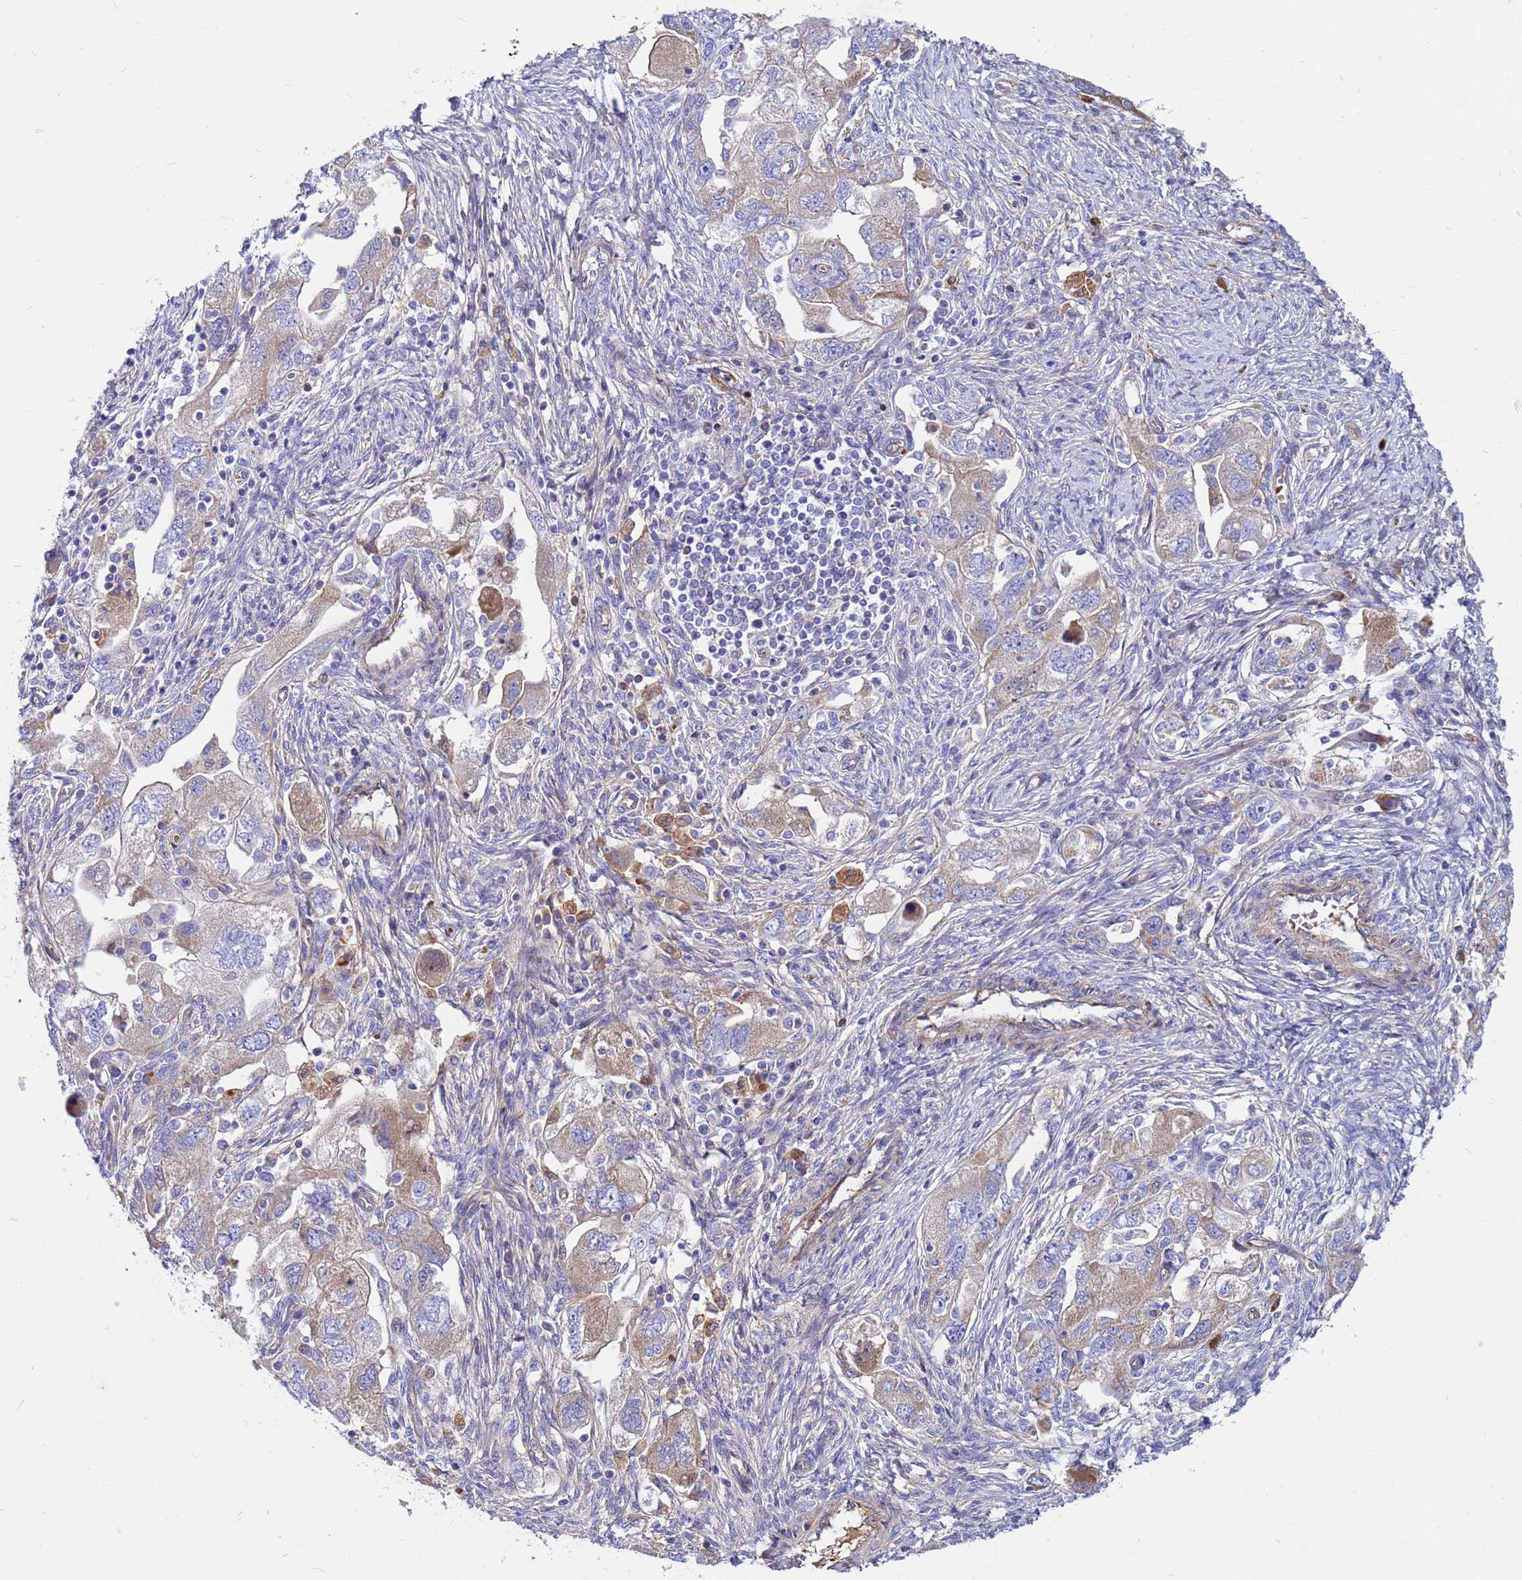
{"staining": {"intensity": "weak", "quantity": "25%-75%", "location": "cytoplasmic/membranous"}, "tissue": "ovarian cancer", "cell_type": "Tumor cells", "image_type": "cancer", "snomed": [{"axis": "morphology", "description": "Carcinoma, NOS"}, {"axis": "morphology", "description": "Cystadenocarcinoma, serous, NOS"}, {"axis": "topography", "description": "Ovary"}], "caption": "Ovarian serous cystadenocarcinoma stained for a protein demonstrates weak cytoplasmic/membranous positivity in tumor cells.", "gene": "CRHBP", "patient": {"sex": "female", "age": 69}}